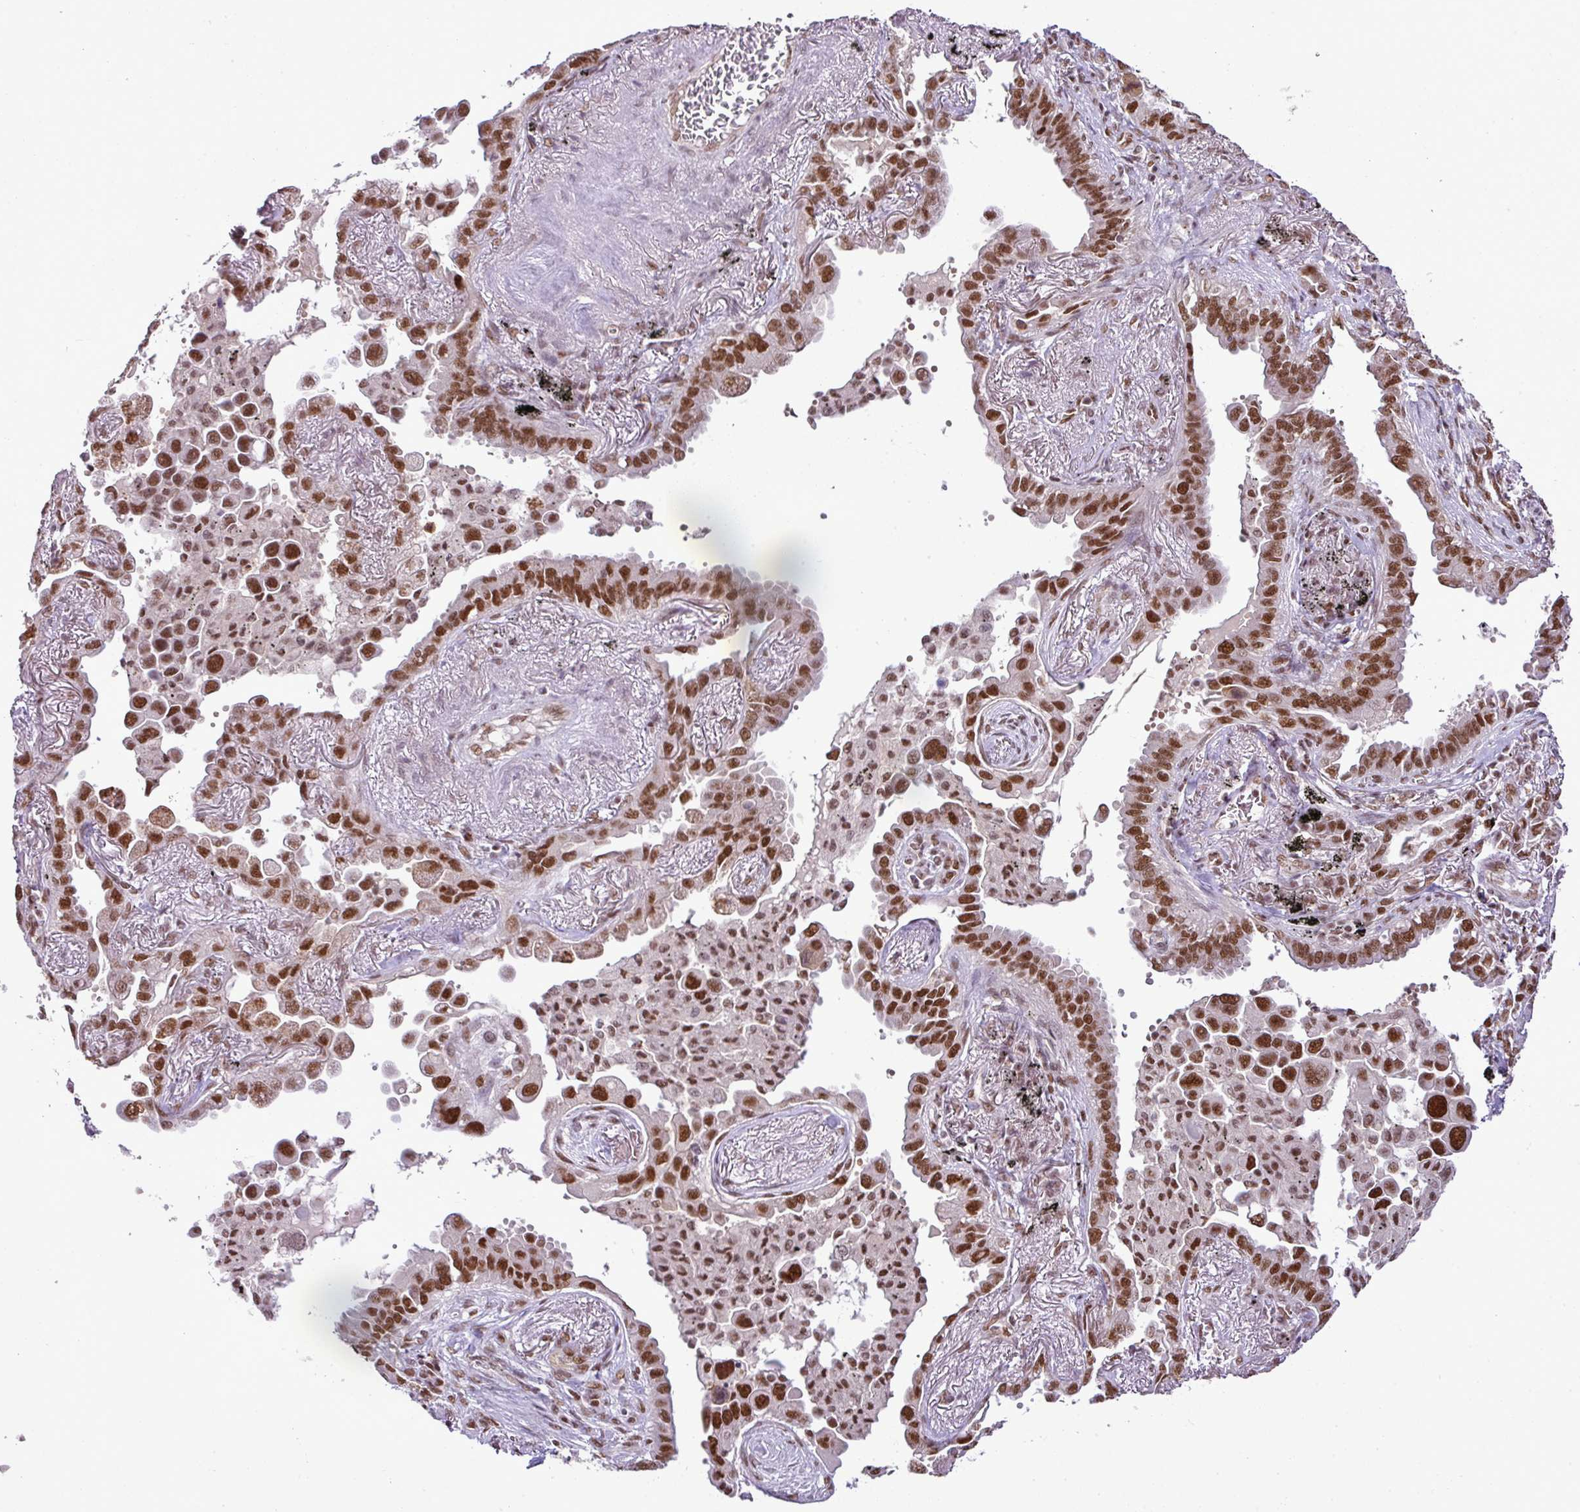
{"staining": {"intensity": "moderate", "quantity": ">75%", "location": "nuclear"}, "tissue": "lung cancer", "cell_type": "Tumor cells", "image_type": "cancer", "snomed": [{"axis": "morphology", "description": "Adenocarcinoma, NOS"}, {"axis": "topography", "description": "Lung"}], "caption": "This micrograph shows IHC staining of human adenocarcinoma (lung), with medium moderate nuclear expression in approximately >75% of tumor cells.", "gene": "PGAP4", "patient": {"sex": "male", "age": 67}}